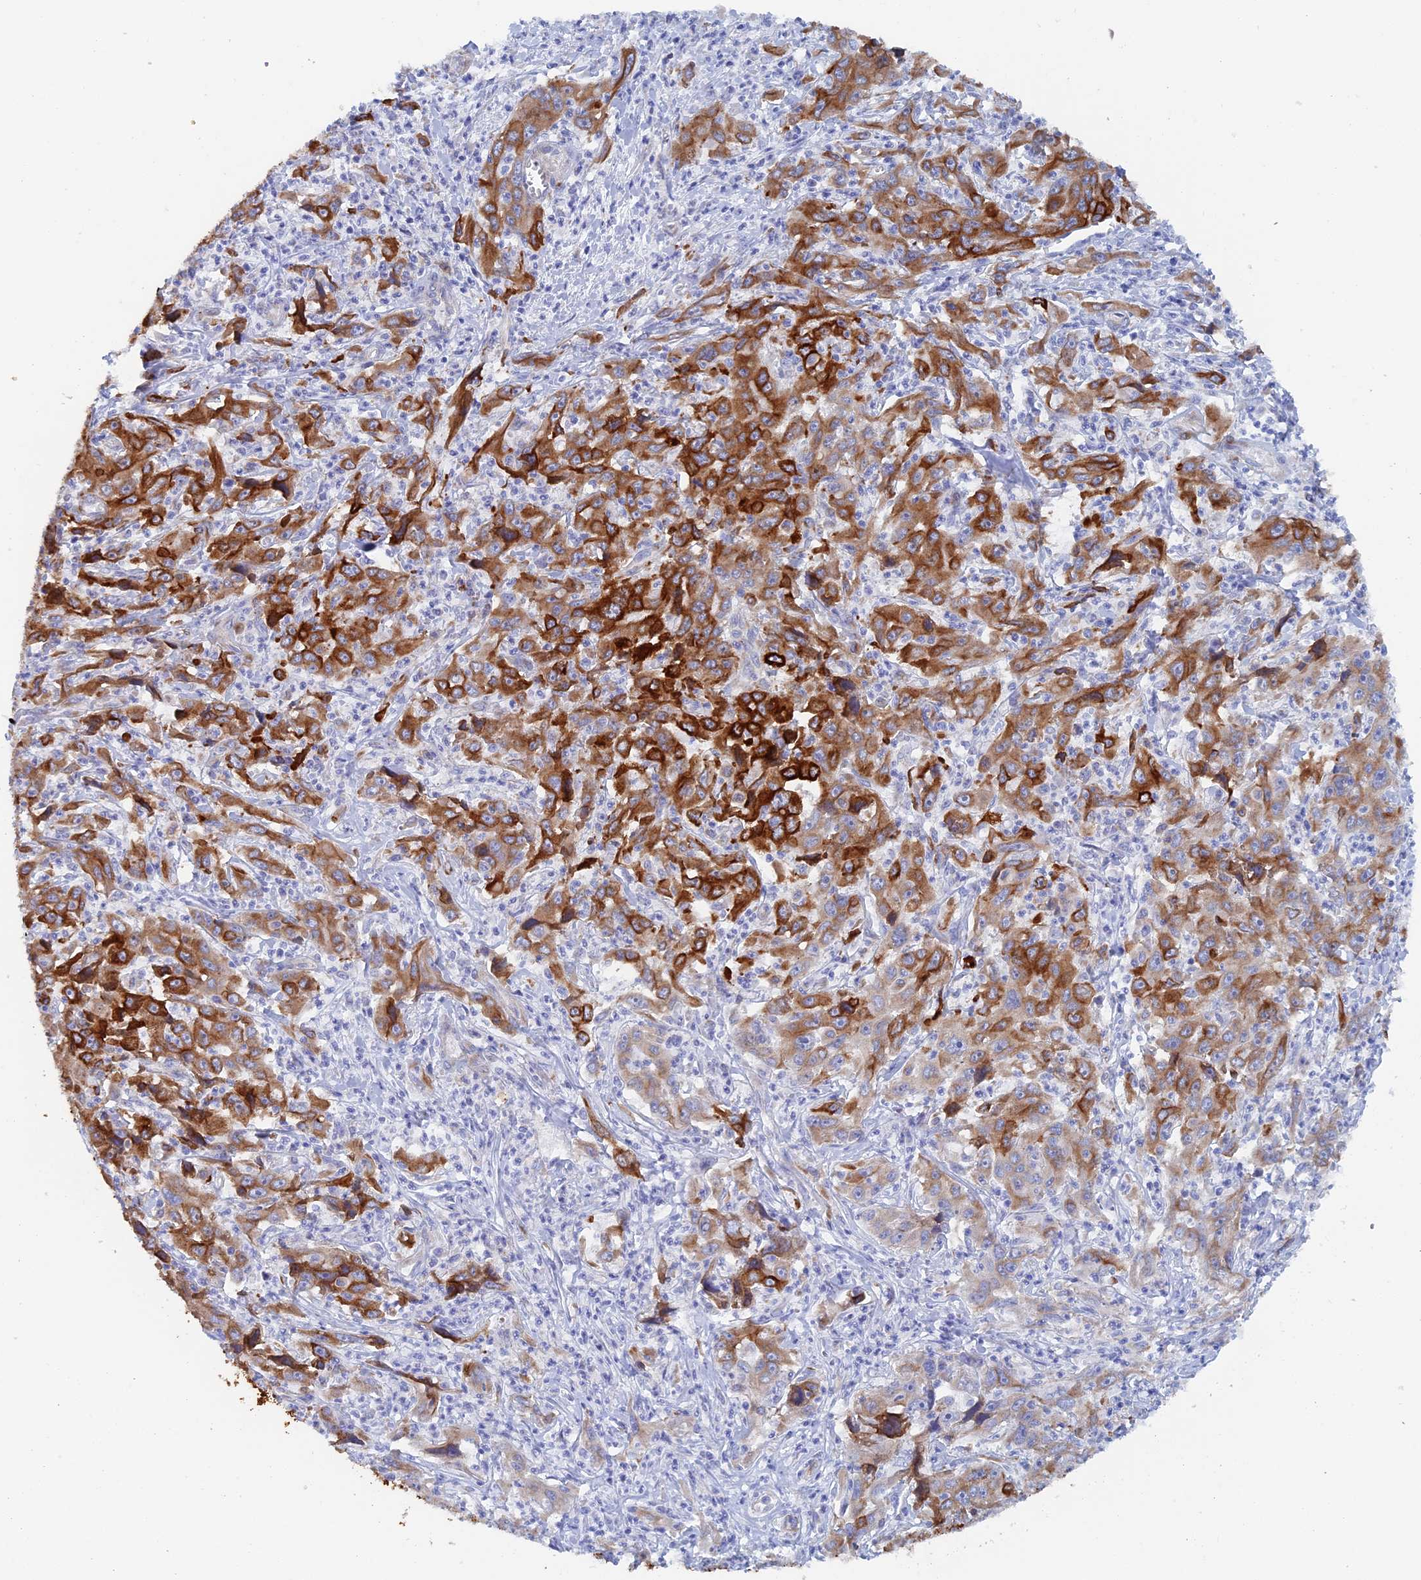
{"staining": {"intensity": "strong", "quantity": ">75%", "location": "cytoplasmic/membranous"}, "tissue": "liver cancer", "cell_type": "Tumor cells", "image_type": "cancer", "snomed": [{"axis": "morphology", "description": "Carcinoma, Hepatocellular, NOS"}, {"axis": "topography", "description": "Liver"}], "caption": "This photomicrograph reveals liver cancer (hepatocellular carcinoma) stained with immunohistochemistry (IHC) to label a protein in brown. The cytoplasmic/membranous of tumor cells show strong positivity for the protein. Nuclei are counter-stained blue.", "gene": "COG7", "patient": {"sex": "male", "age": 63}}